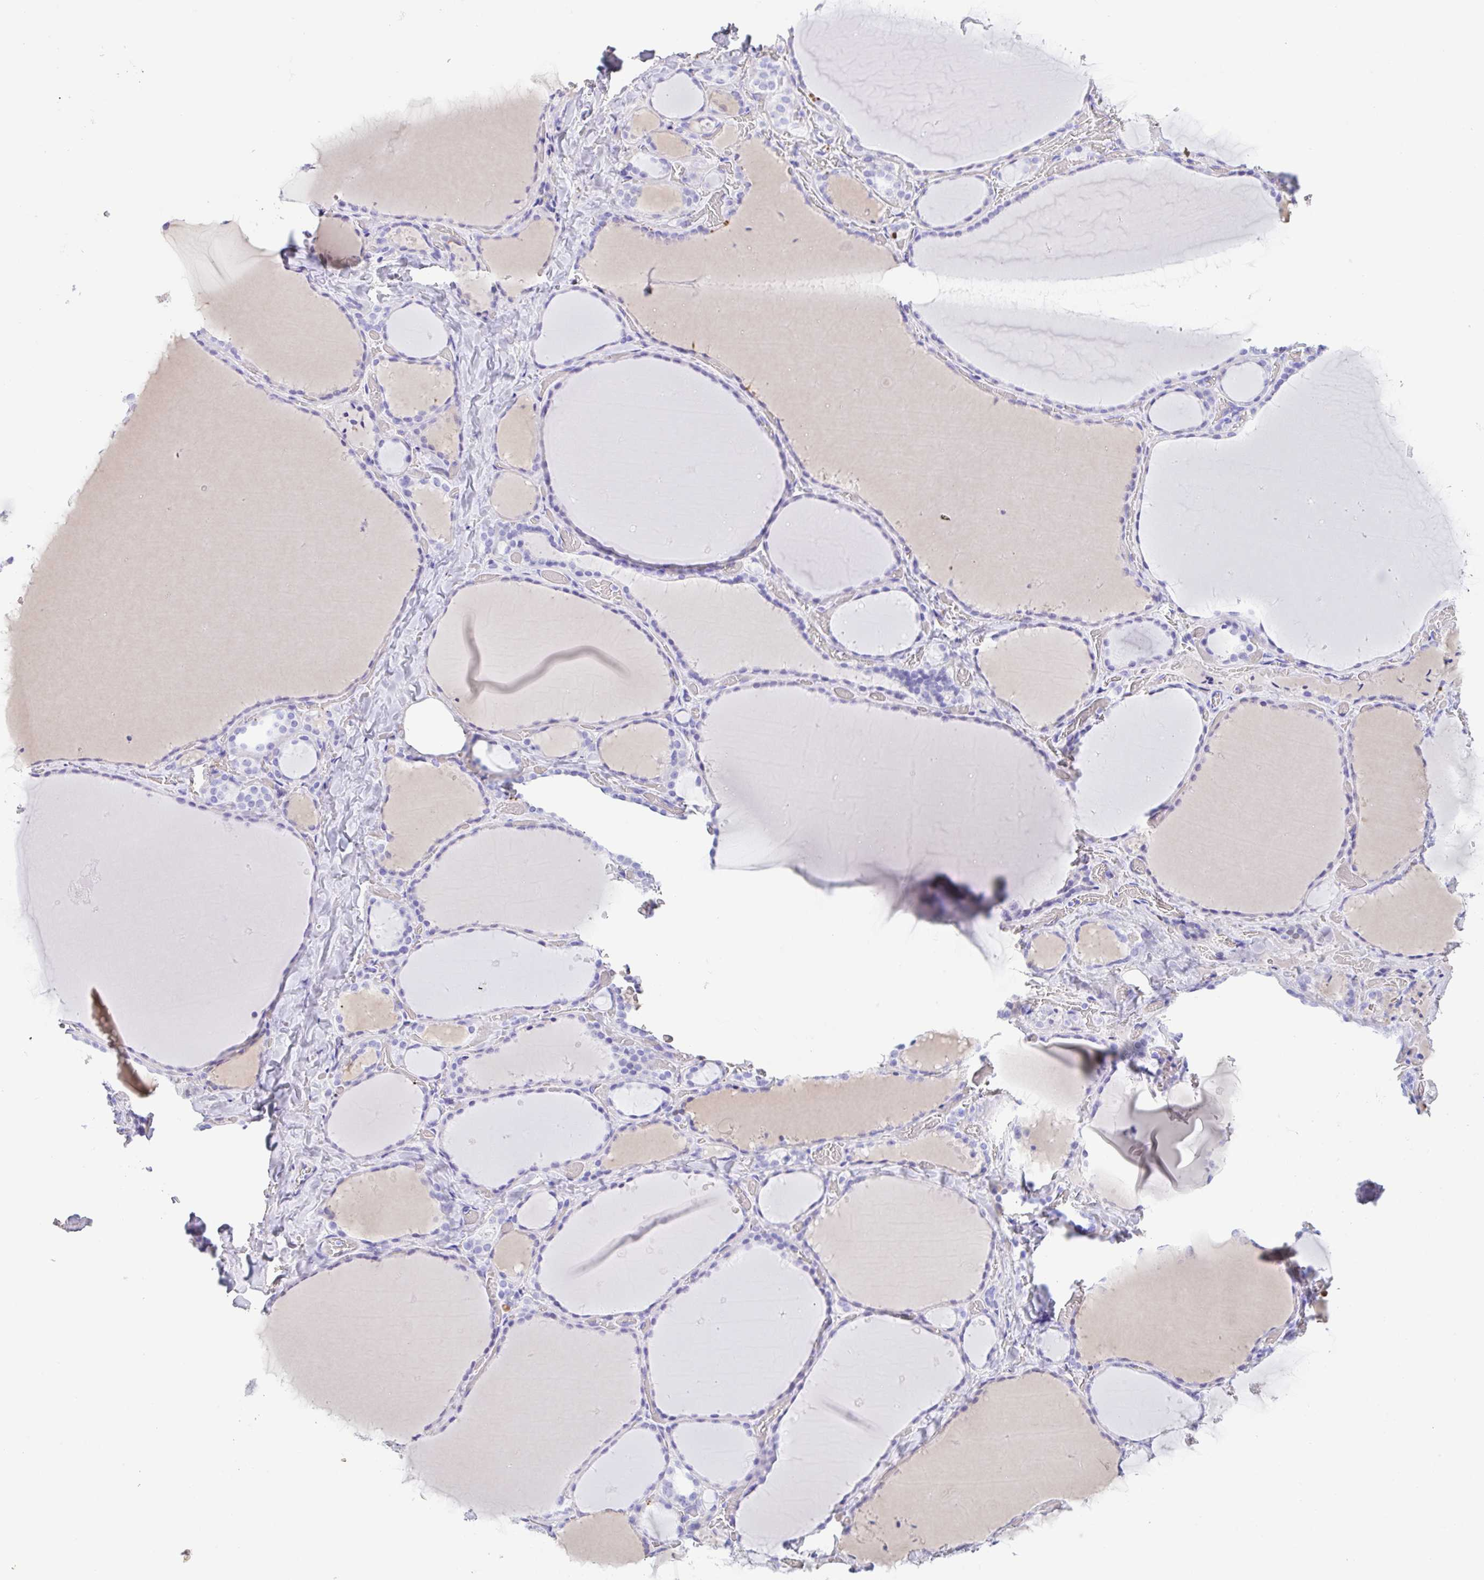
{"staining": {"intensity": "negative", "quantity": "none", "location": "none"}, "tissue": "thyroid gland", "cell_type": "Glandular cells", "image_type": "normal", "snomed": [{"axis": "morphology", "description": "Normal tissue, NOS"}, {"axis": "topography", "description": "Thyroid gland"}], "caption": "This is an immunohistochemistry (IHC) photomicrograph of benign thyroid gland. There is no positivity in glandular cells.", "gene": "HOXC12", "patient": {"sex": "female", "age": 36}}